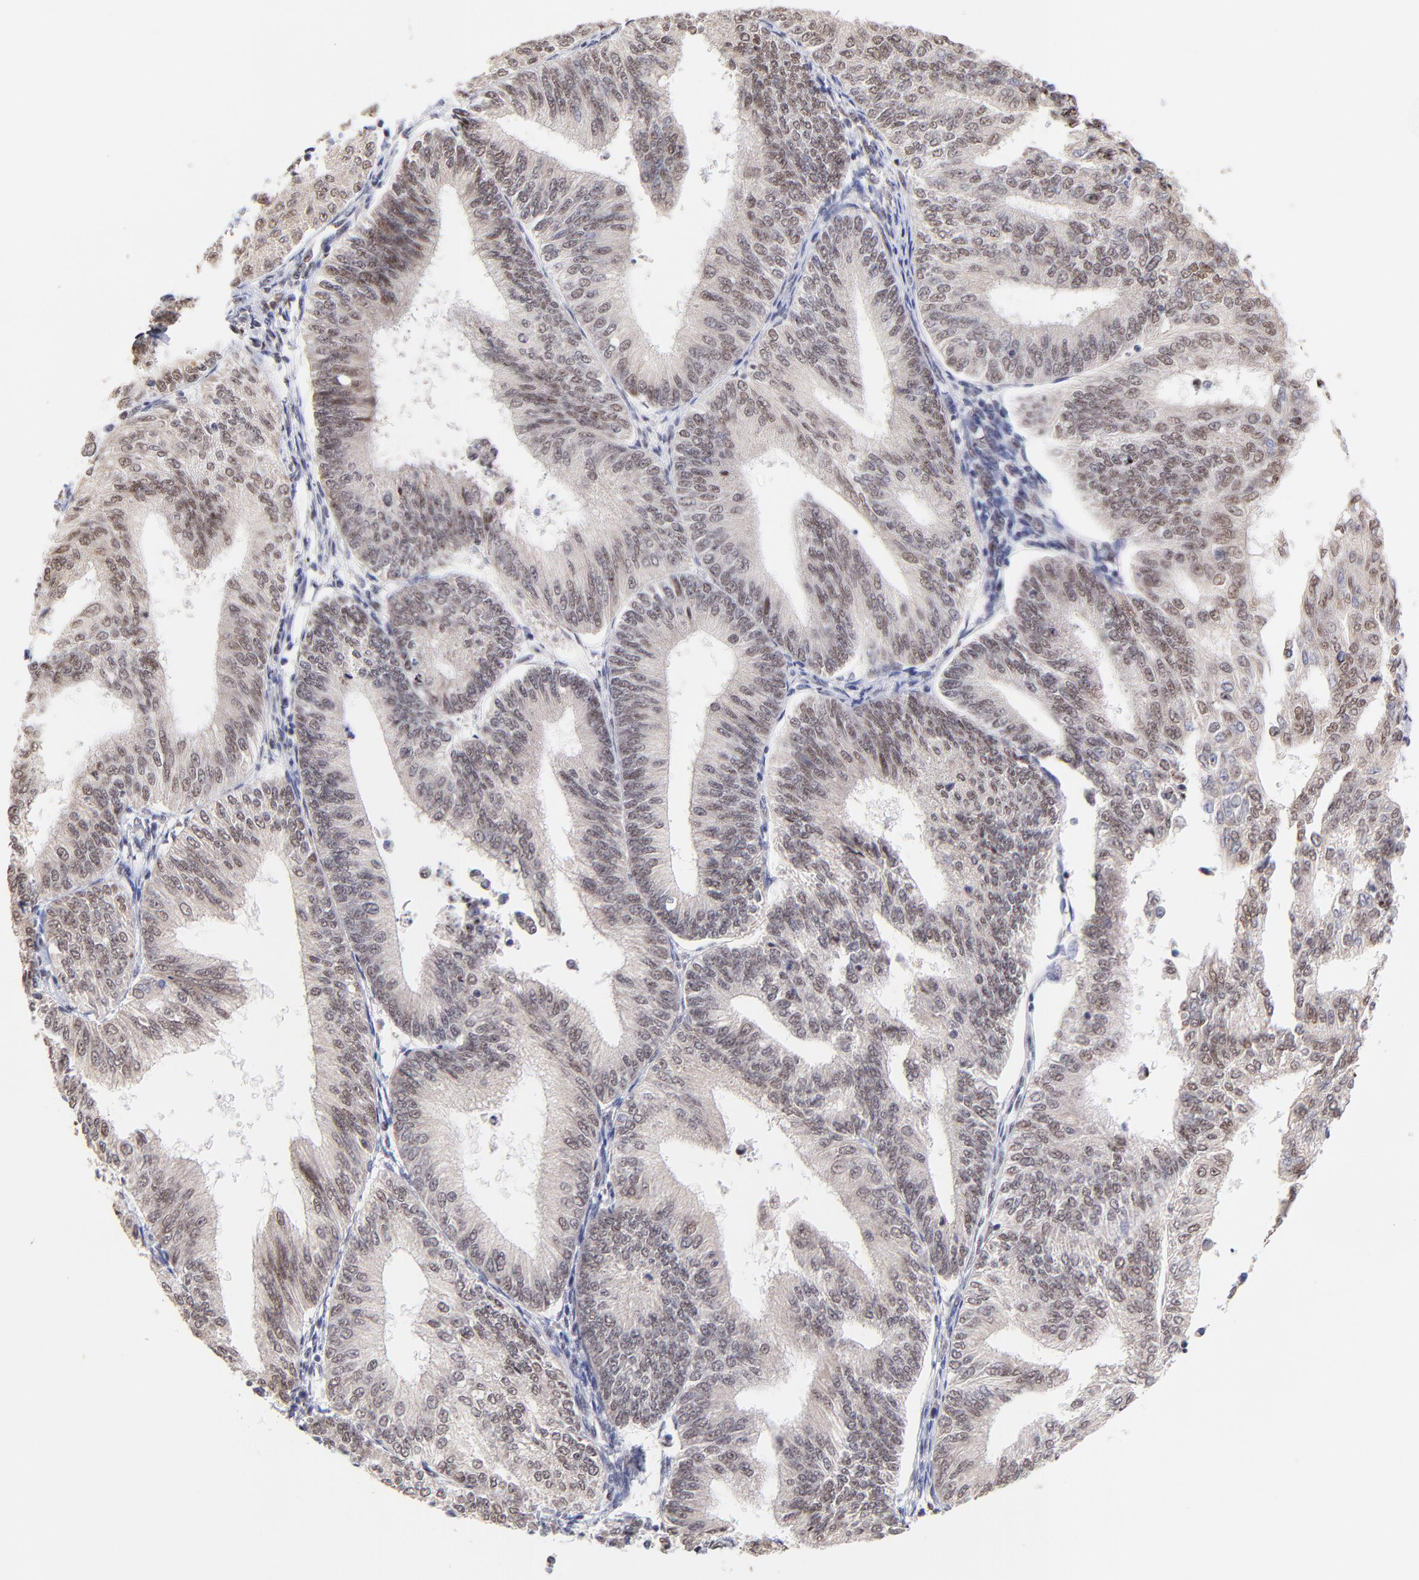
{"staining": {"intensity": "weak", "quantity": "25%-75%", "location": "cytoplasmic/membranous,nuclear"}, "tissue": "endometrial cancer", "cell_type": "Tumor cells", "image_type": "cancer", "snomed": [{"axis": "morphology", "description": "Adenocarcinoma, NOS"}, {"axis": "topography", "description": "Endometrium"}], "caption": "Brown immunohistochemical staining in adenocarcinoma (endometrial) exhibits weak cytoplasmic/membranous and nuclear staining in about 25%-75% of tumor cells.", "gene": "ZNF670", "patient": {"sex": "female", "age": 55}}